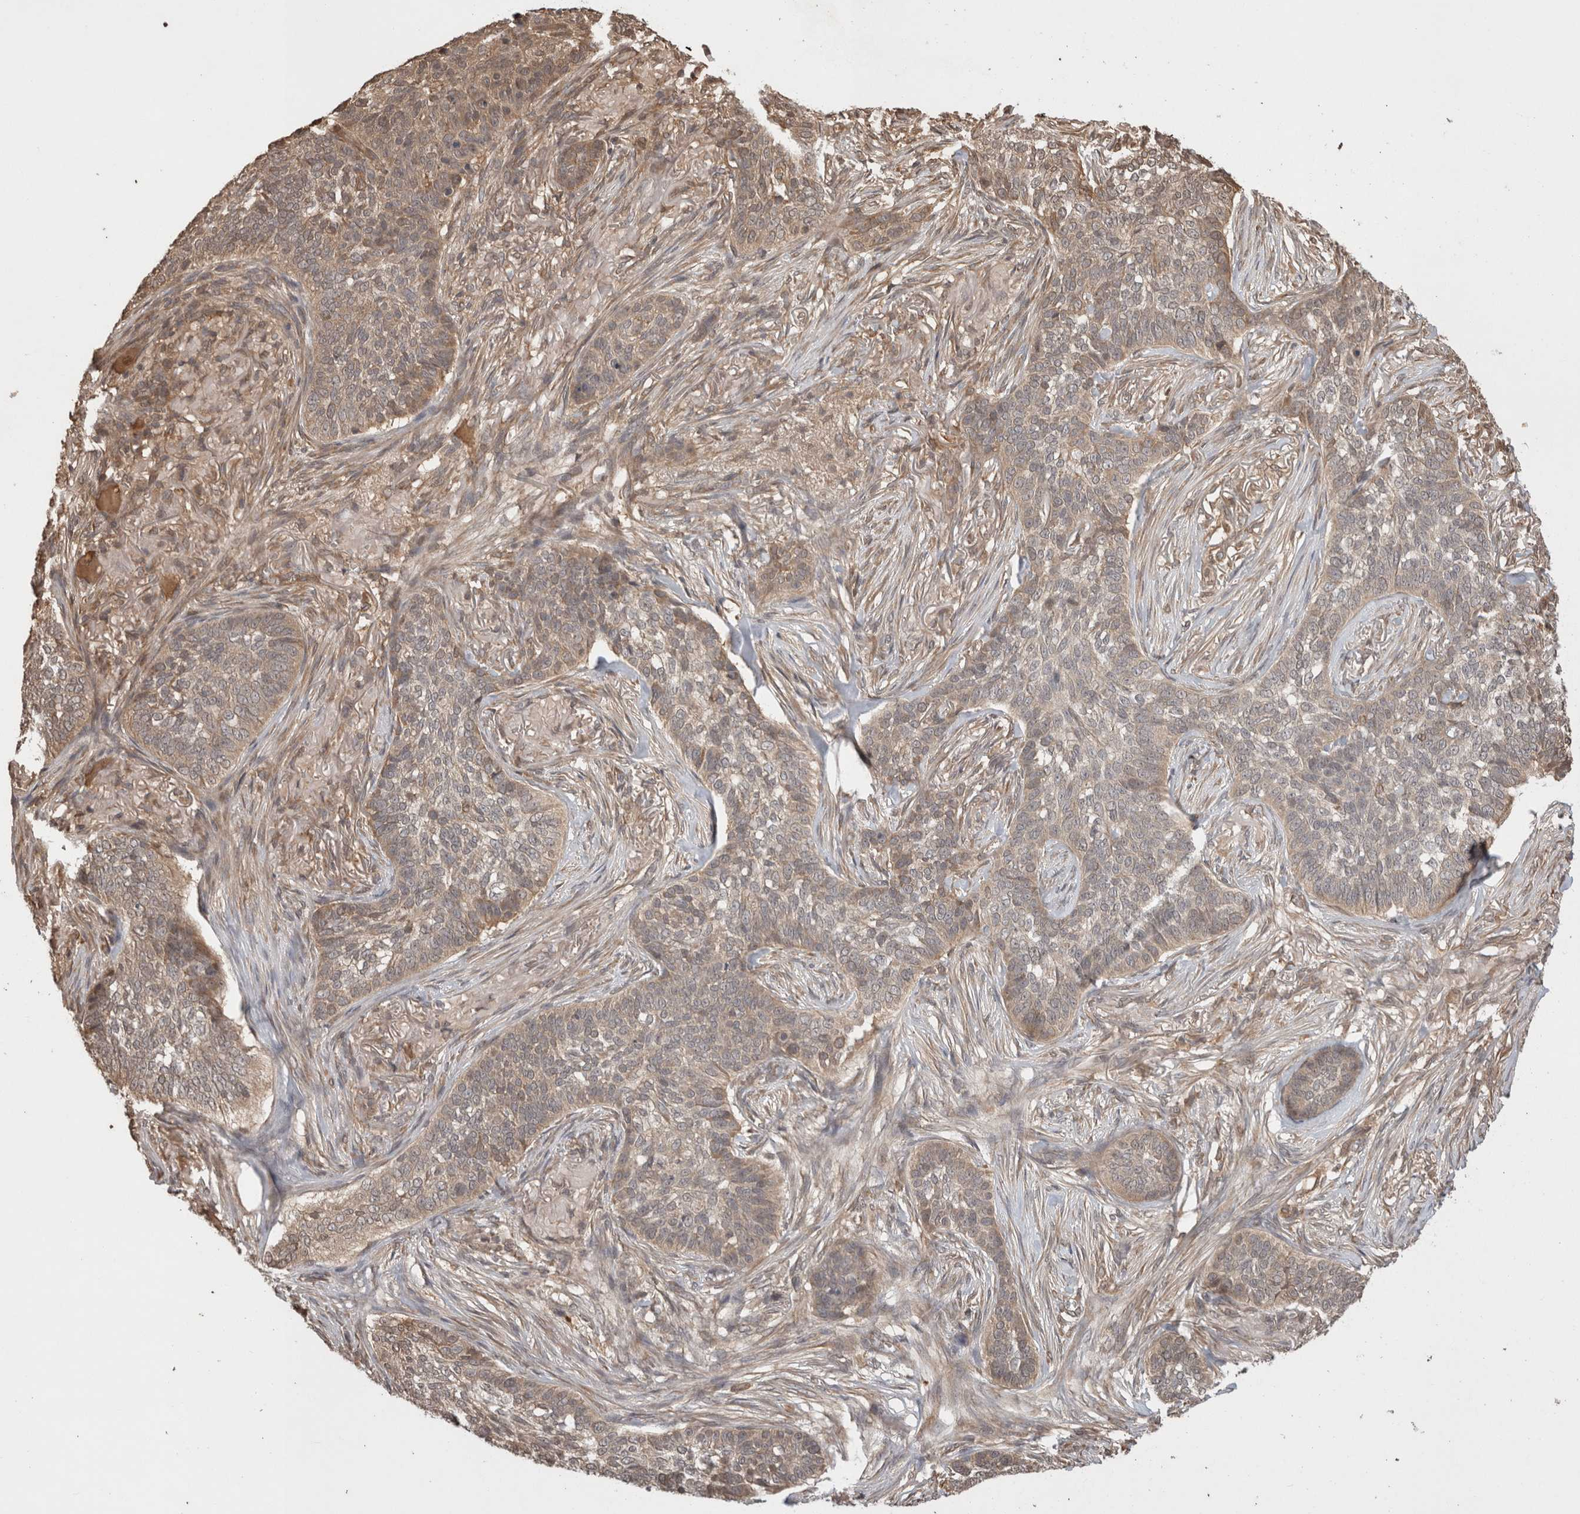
{"staining": {"intensity": "weak", "quantity": ">75%", "location": "cytoplasmic/membranous"}, "tissue": "skin cancer", "cell_type": "Tumor cells", "image_type": "cancer", "snomed": [{"axis": "morphology", "description": "Basal cell carcinoma"}, {"axis": "topography", "description": "Skin"}], "caption": "Immunohistochemistry (IHC) (DAB) staining of basal cell carcinoma (skin) demonstrates weak cytoplasmic/membranous protein expression in about >75% of tumor cells.", "gene": "PRMT3", "patient": {"sex": "male", "age": 85}}